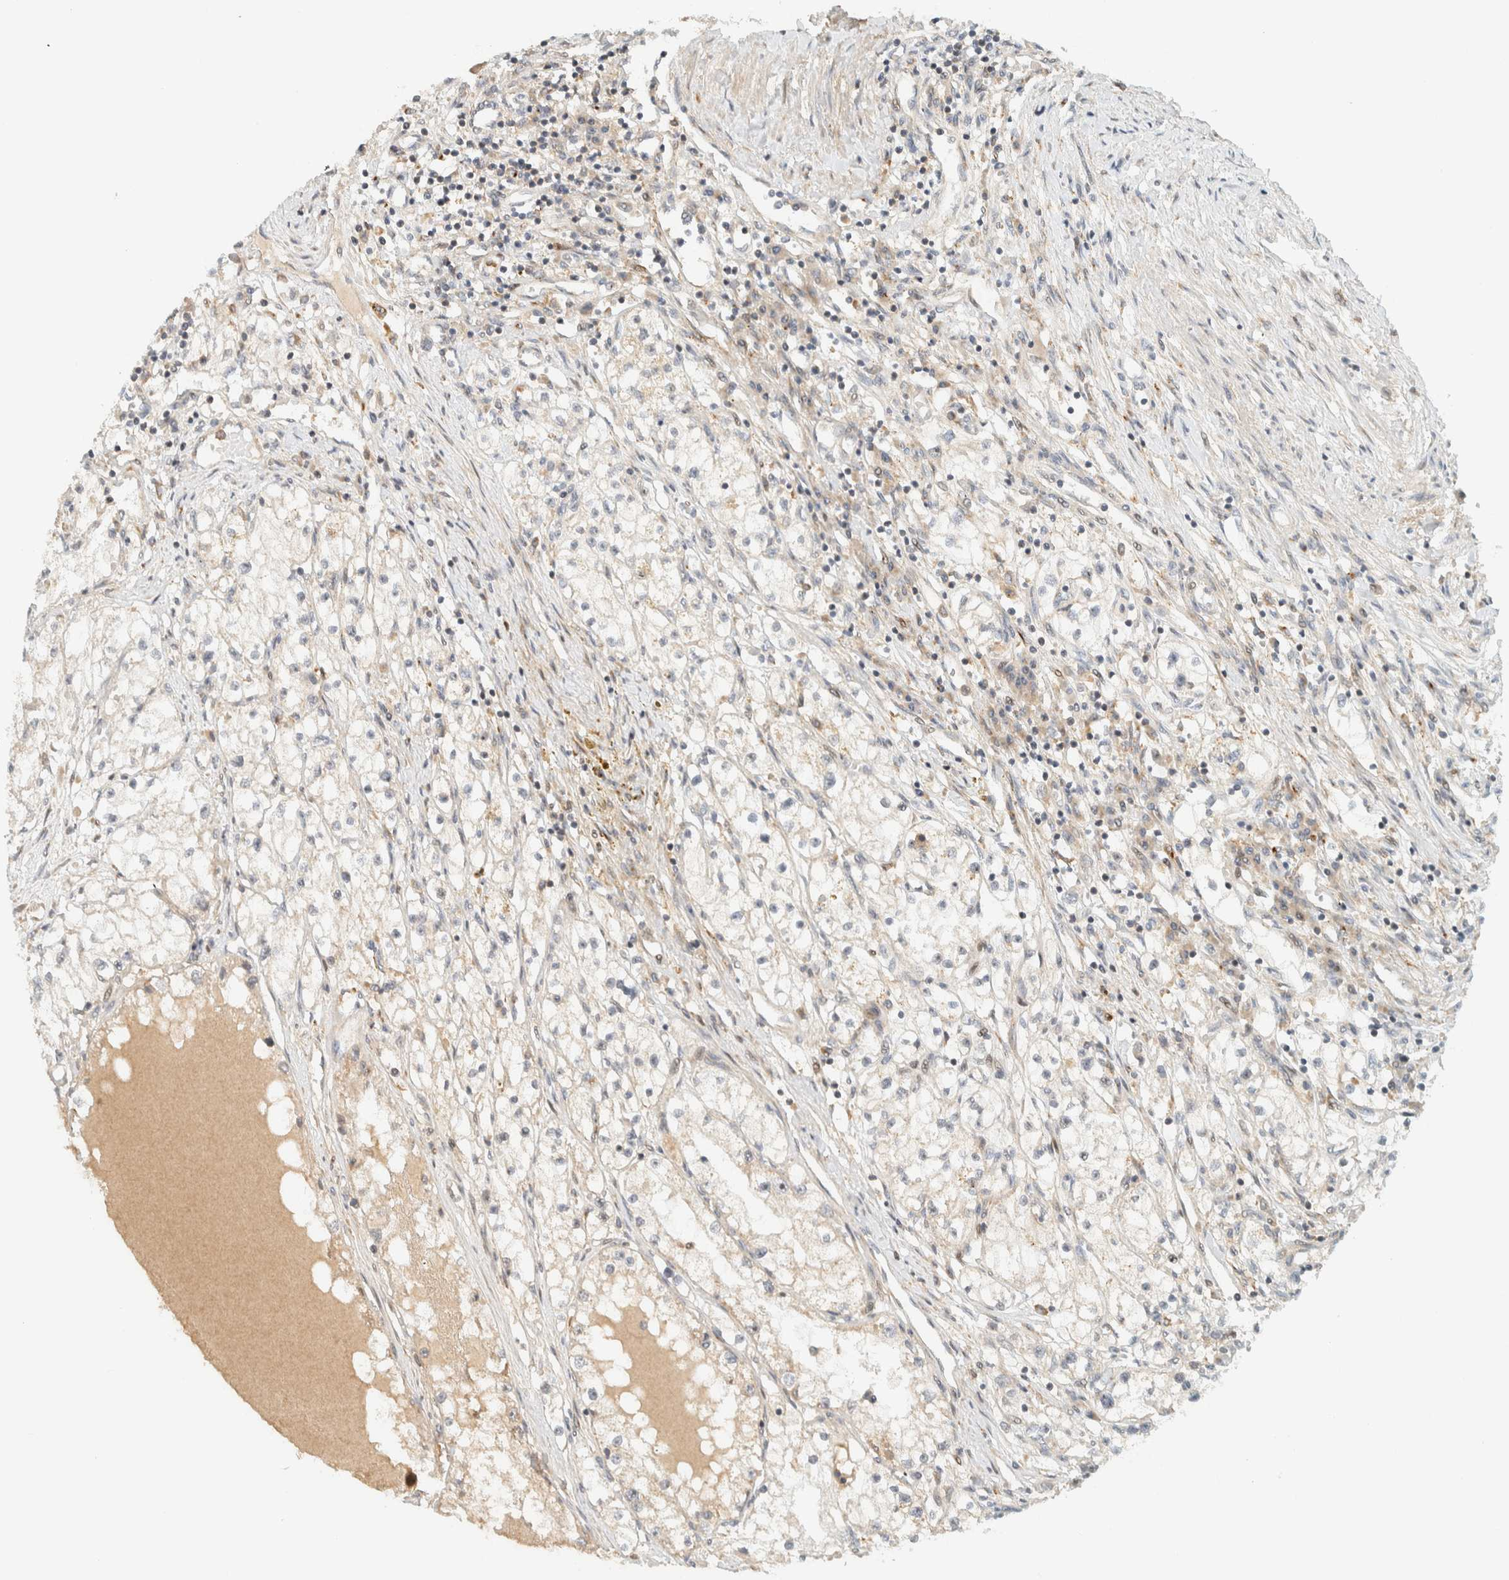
{"staining": {"intensity": "negative", "quantity": "none", "location": "none"}, "tissue": "renal cancer", "cell_type": "Tumor cells", "image_type": "cancer", "snomed": [{"axis": "morphology", "description": "Adenocarcinoma, NOS"}, {"axis": "topography", "description": "Kidney"}], "caption": "DAB immunohistochemical staining of renal cancer demonstrates no significant positivity in tumor cells. (DAB immunohistochemistry visualized using brightfield microscopy, high magnification).", "gene": "CCDC171", "patient": {"sex": "male", "age": 68}}